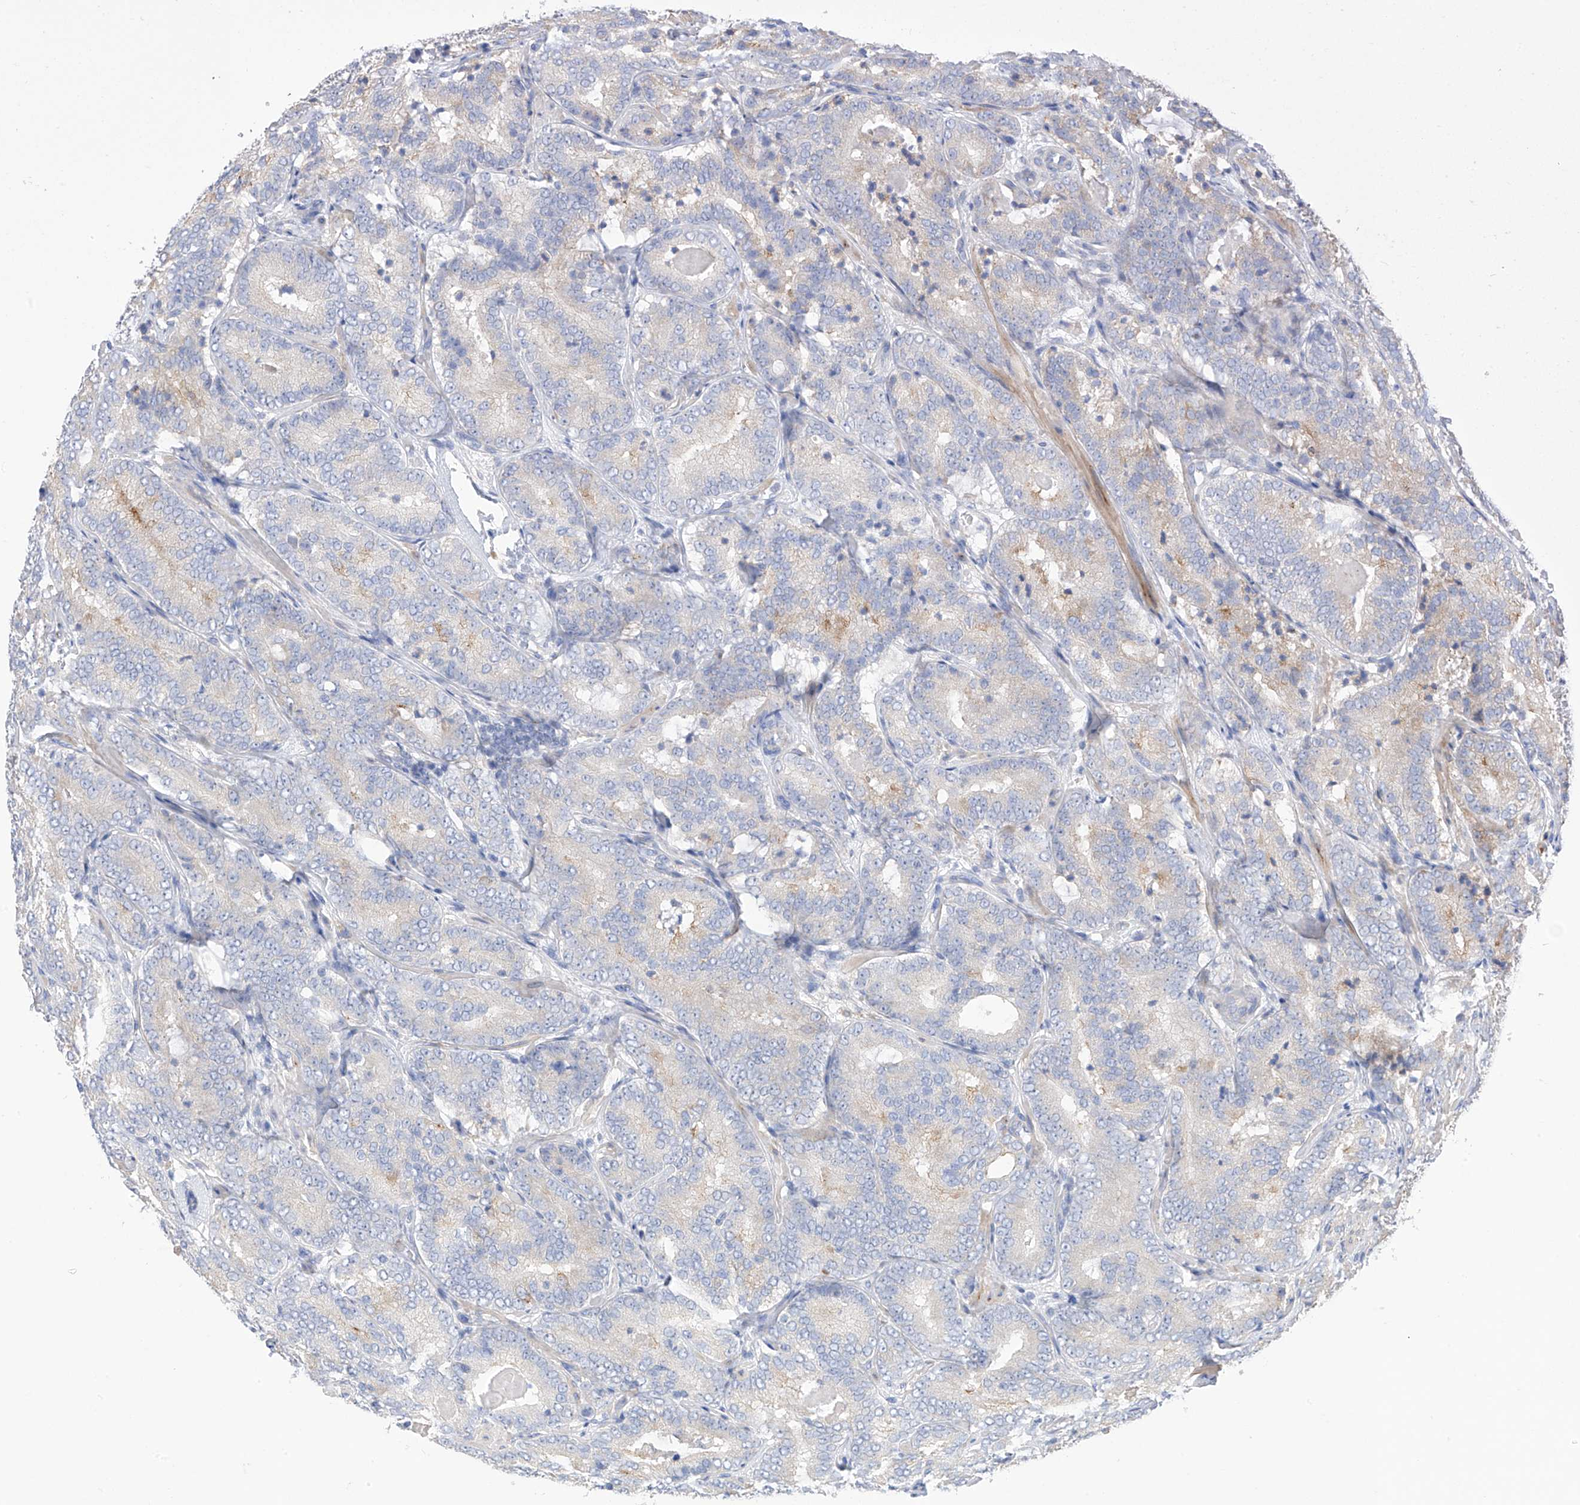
{"staining": {"intensity": "negative", "quantity": "none", "location": "none"}, "tissue": "prostate cancer", "cell_type": "Tumor cells", "image_type": "cancer", "snomed": [{"axis": "morphology", "description": "Adenocarcinoma, High grade"}, {"axis": "topography", "description": "Prostate"}], "caption": "The IHC image has no significant expression in tumor cells of prostate cancer tissue.", "gene": "REC8", "patient": {"sex": "male", "age": 57}}